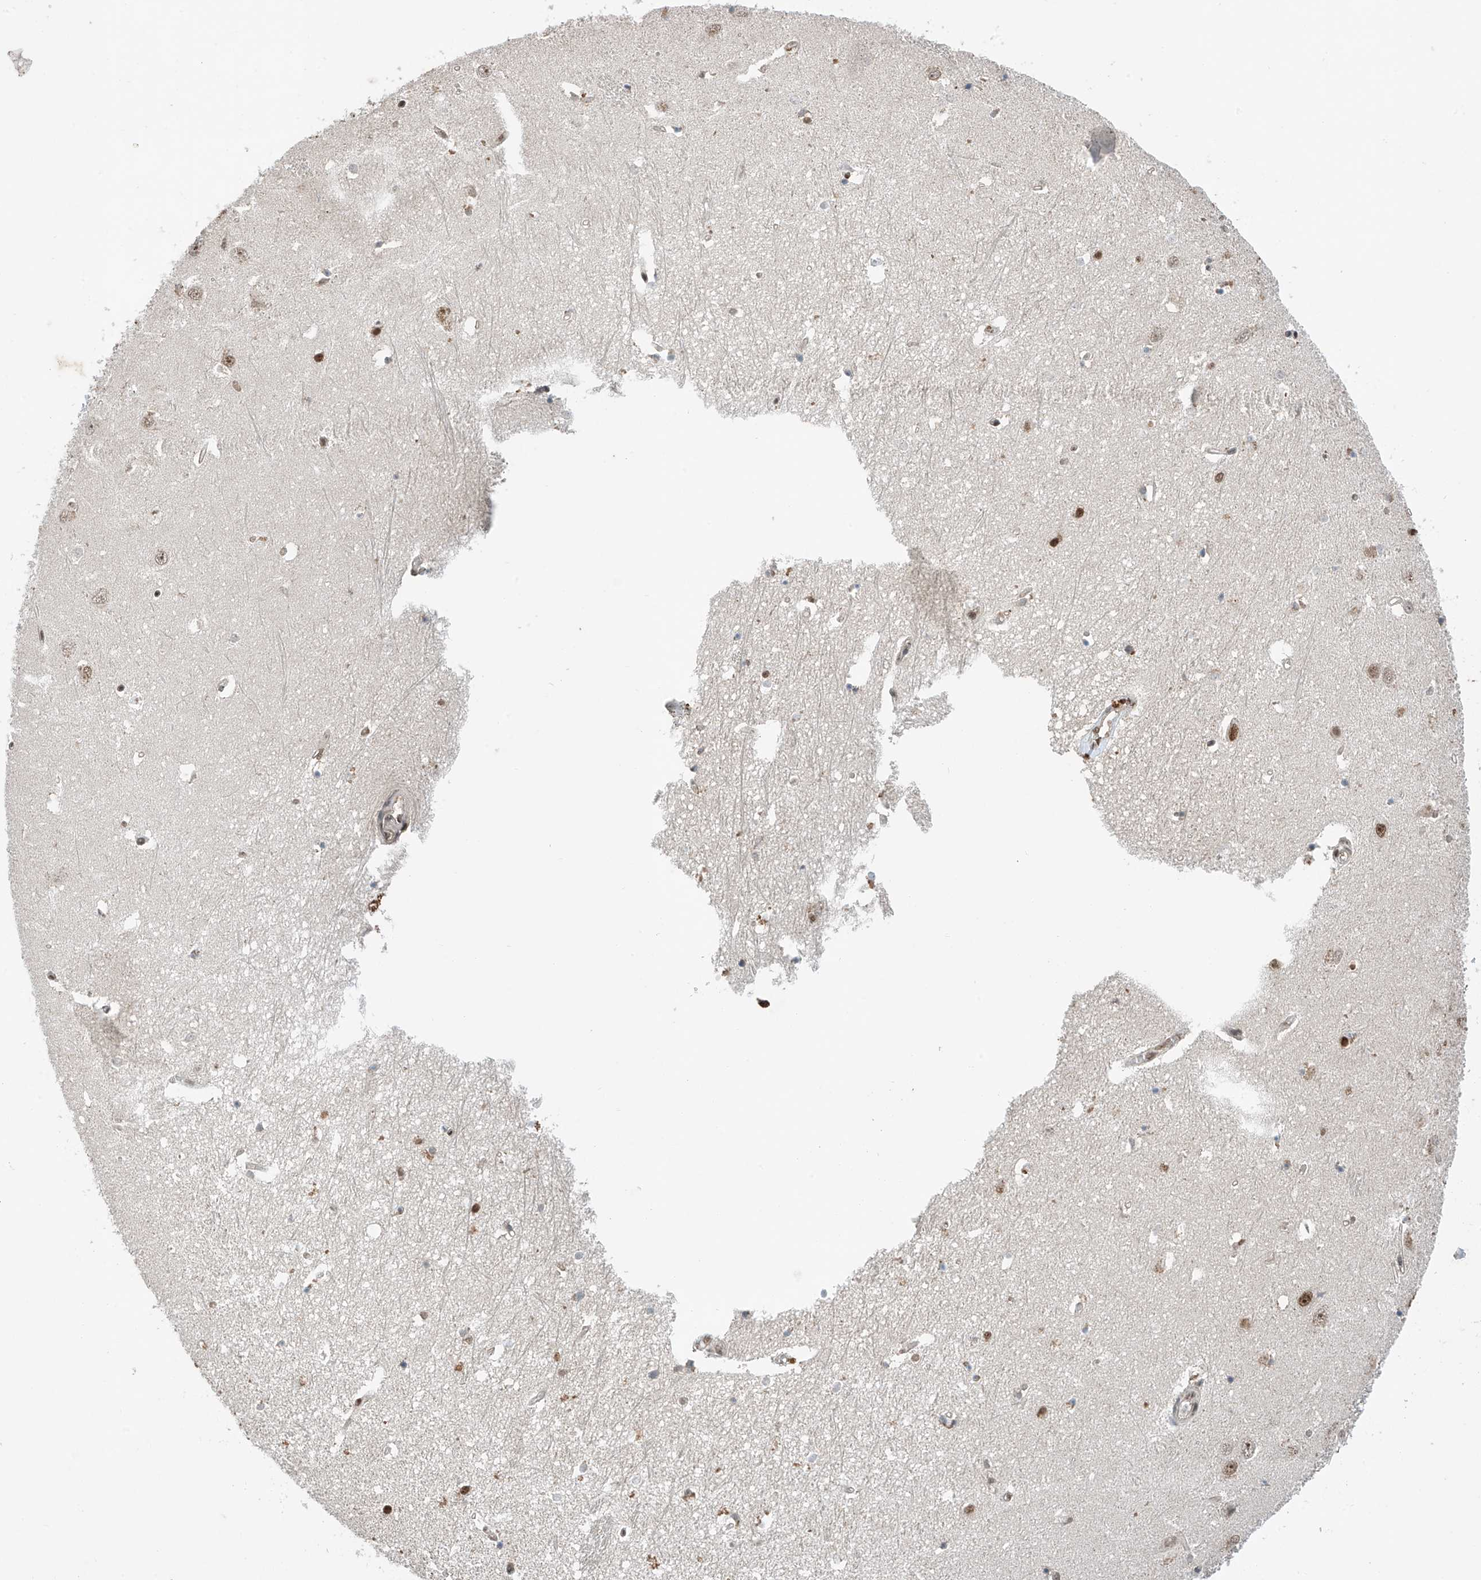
{"staining": {"intensity": "moderate", "quantity": "25%-75%", "location": "nuclear"}, "tissue": "hippocampus", "cell_type": "Glial cells", "image_type": "normal", "snomed": [{"axis": "morphology", "description": "Normal tissue, NOS"}, {"axis": "topography", "description": "Hippocampus"}], "caption": "Moderate nuclear staining for a protein is seen in approximately 25%-75% of glial cells of unremarkable hippocampus using immunohistochemistry (IHC).", "gene": "RPAIN", "patient": {"sex": "female", "age": 64}}